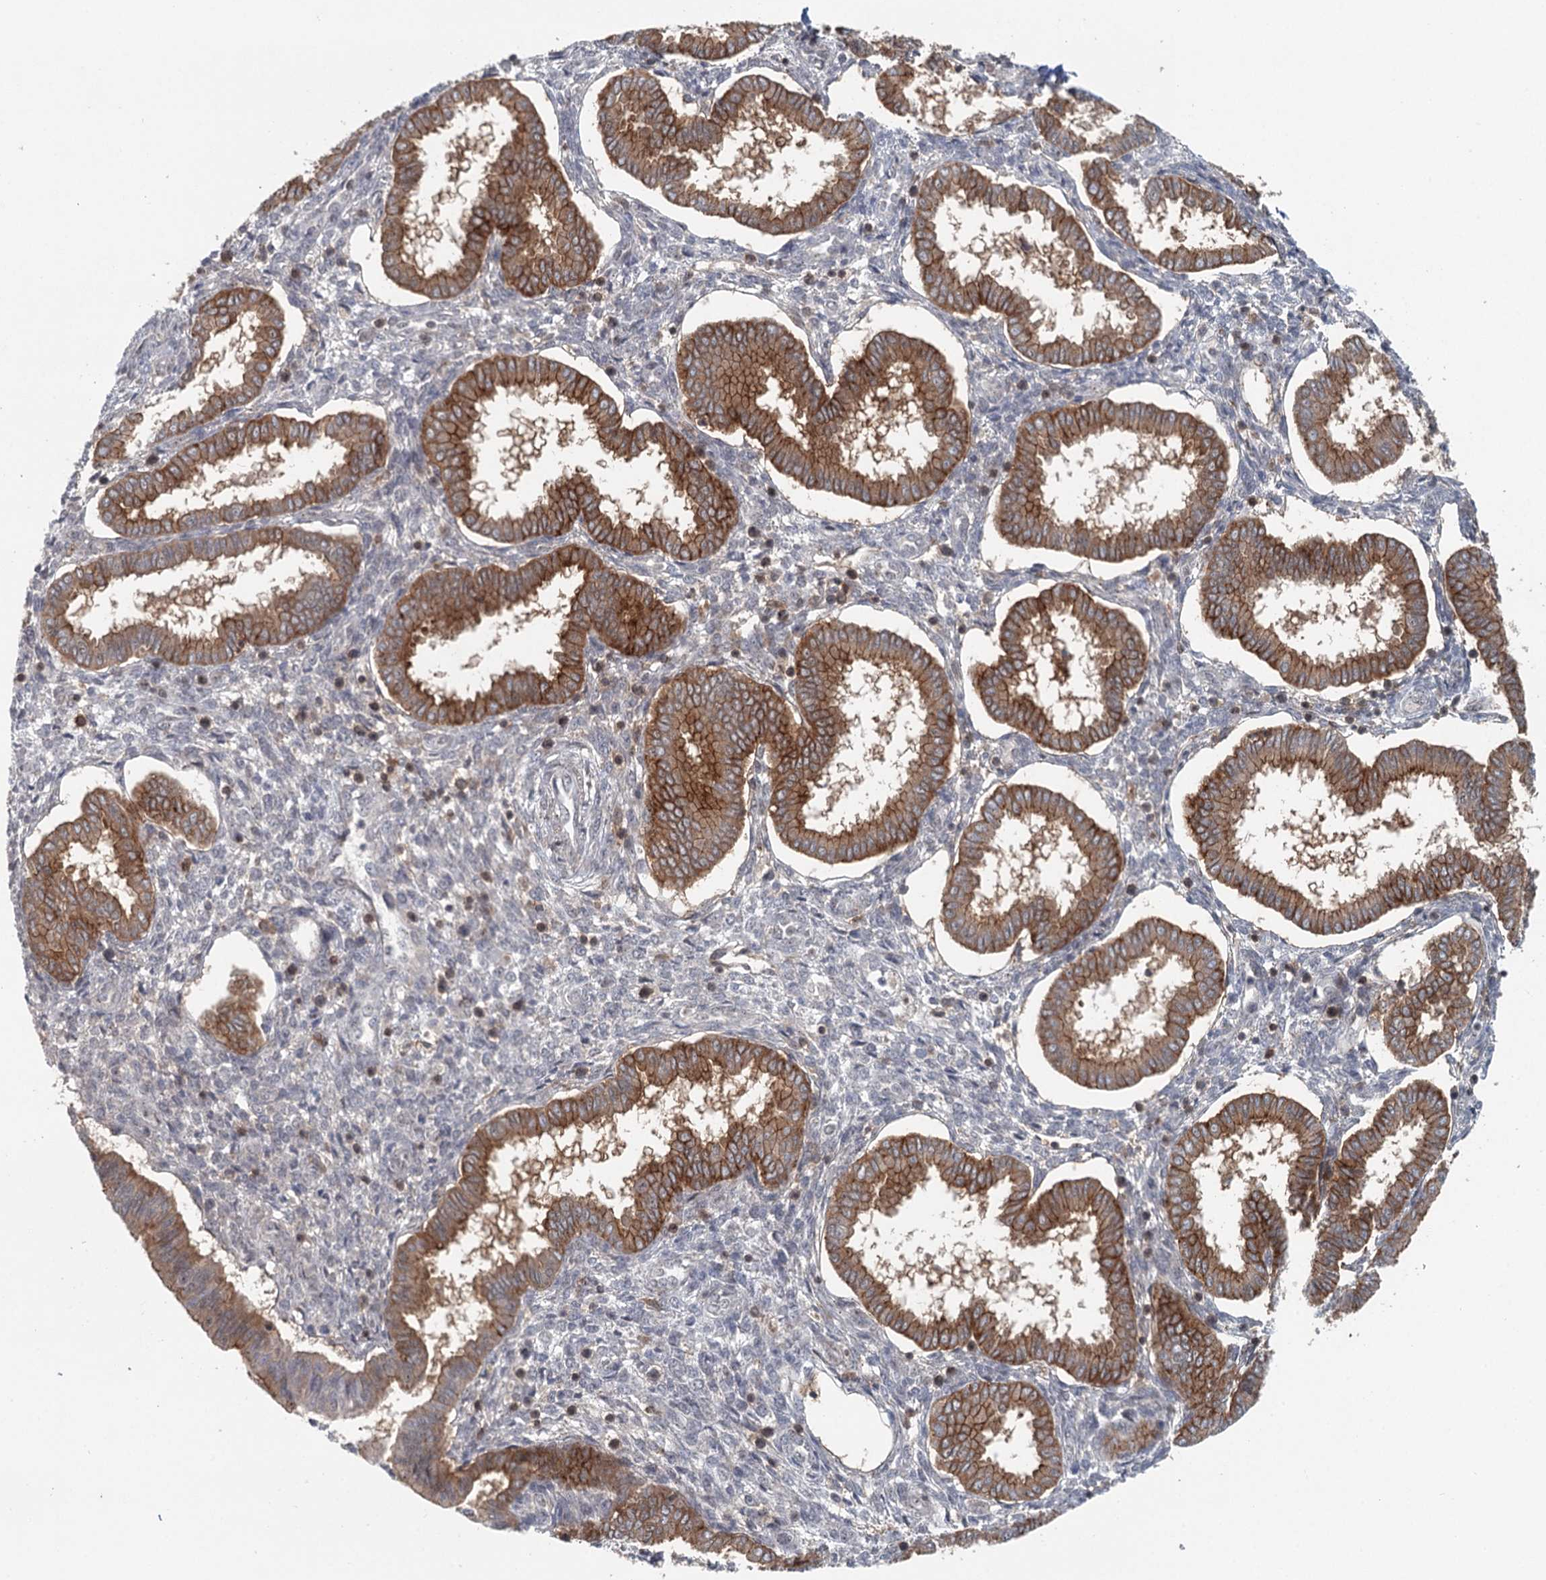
{"staining": {"intensity": "negative", "quantity": "none", "location": "none"}, "tissue": "endometrium", "cell_type": "Cells in endometrial stroma", "image_type": "normal", "snomed": [{"axis": "morphology", "description": "Normal tissue, NOS"}, {"axis": "topography", "description": "Endometrium"}], "caption": "This is a image of IHC staining of unremarkable endometrium, which shows no positivity in cells in endometrial stroma. (IHC, brightfield microscopy, high magnification).", "gene": "CDC42SE2", "patient": {"sex": "female", "age": 24}}